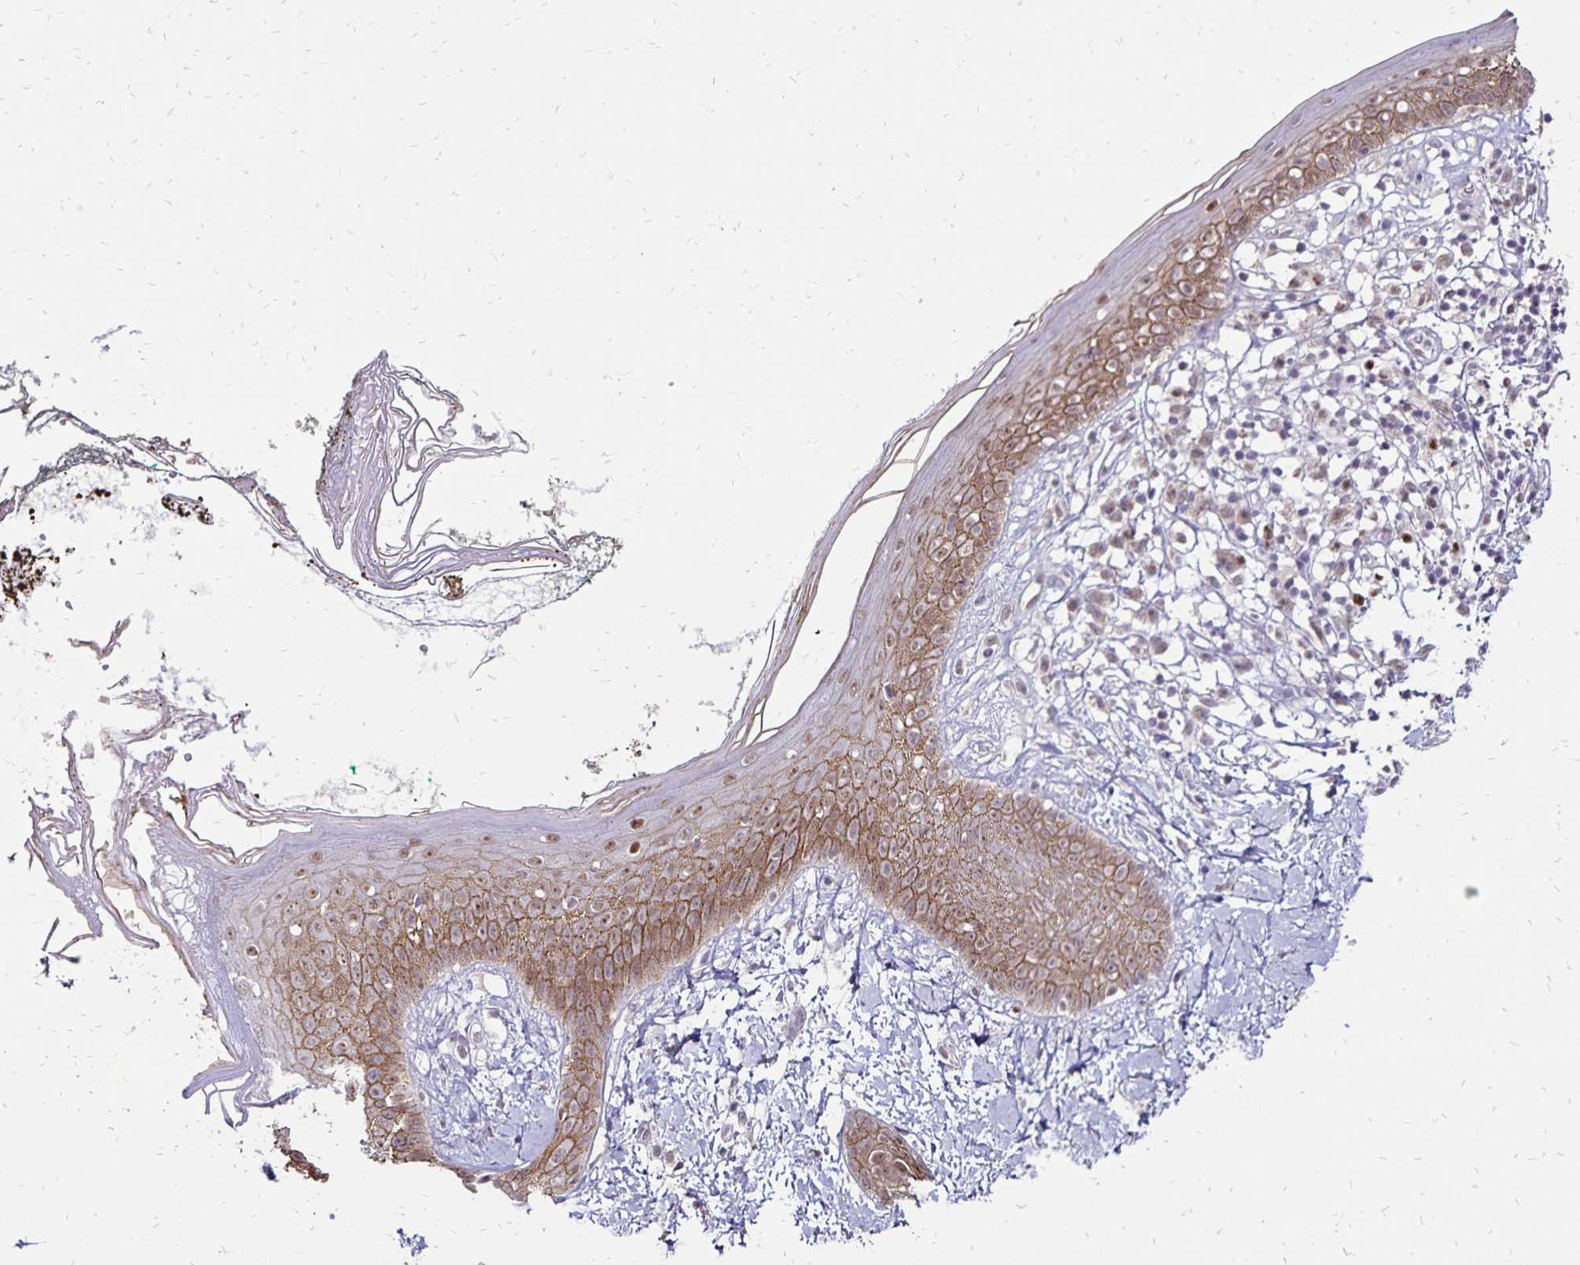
{"staining": {"intensity": "negative", "quantity": "none", "location": "none"}, "tissue": "skin", "cell_type": "Fibroblasts", "image_type": "normal", "snomed": [{"axis": "morphology", "description": "Normal tissue, NOS"}, {"axis": "topography", "description": "Skin"}], "caption": "Immunohistochemistry (IHC) image of normal skin: human skin stained with DAB (3,3'-diaminobenzidine) shows no significant protein positivity in fibroblasts.", "gene": "POLB", "patient": {"sex": "female", "age": 34}}